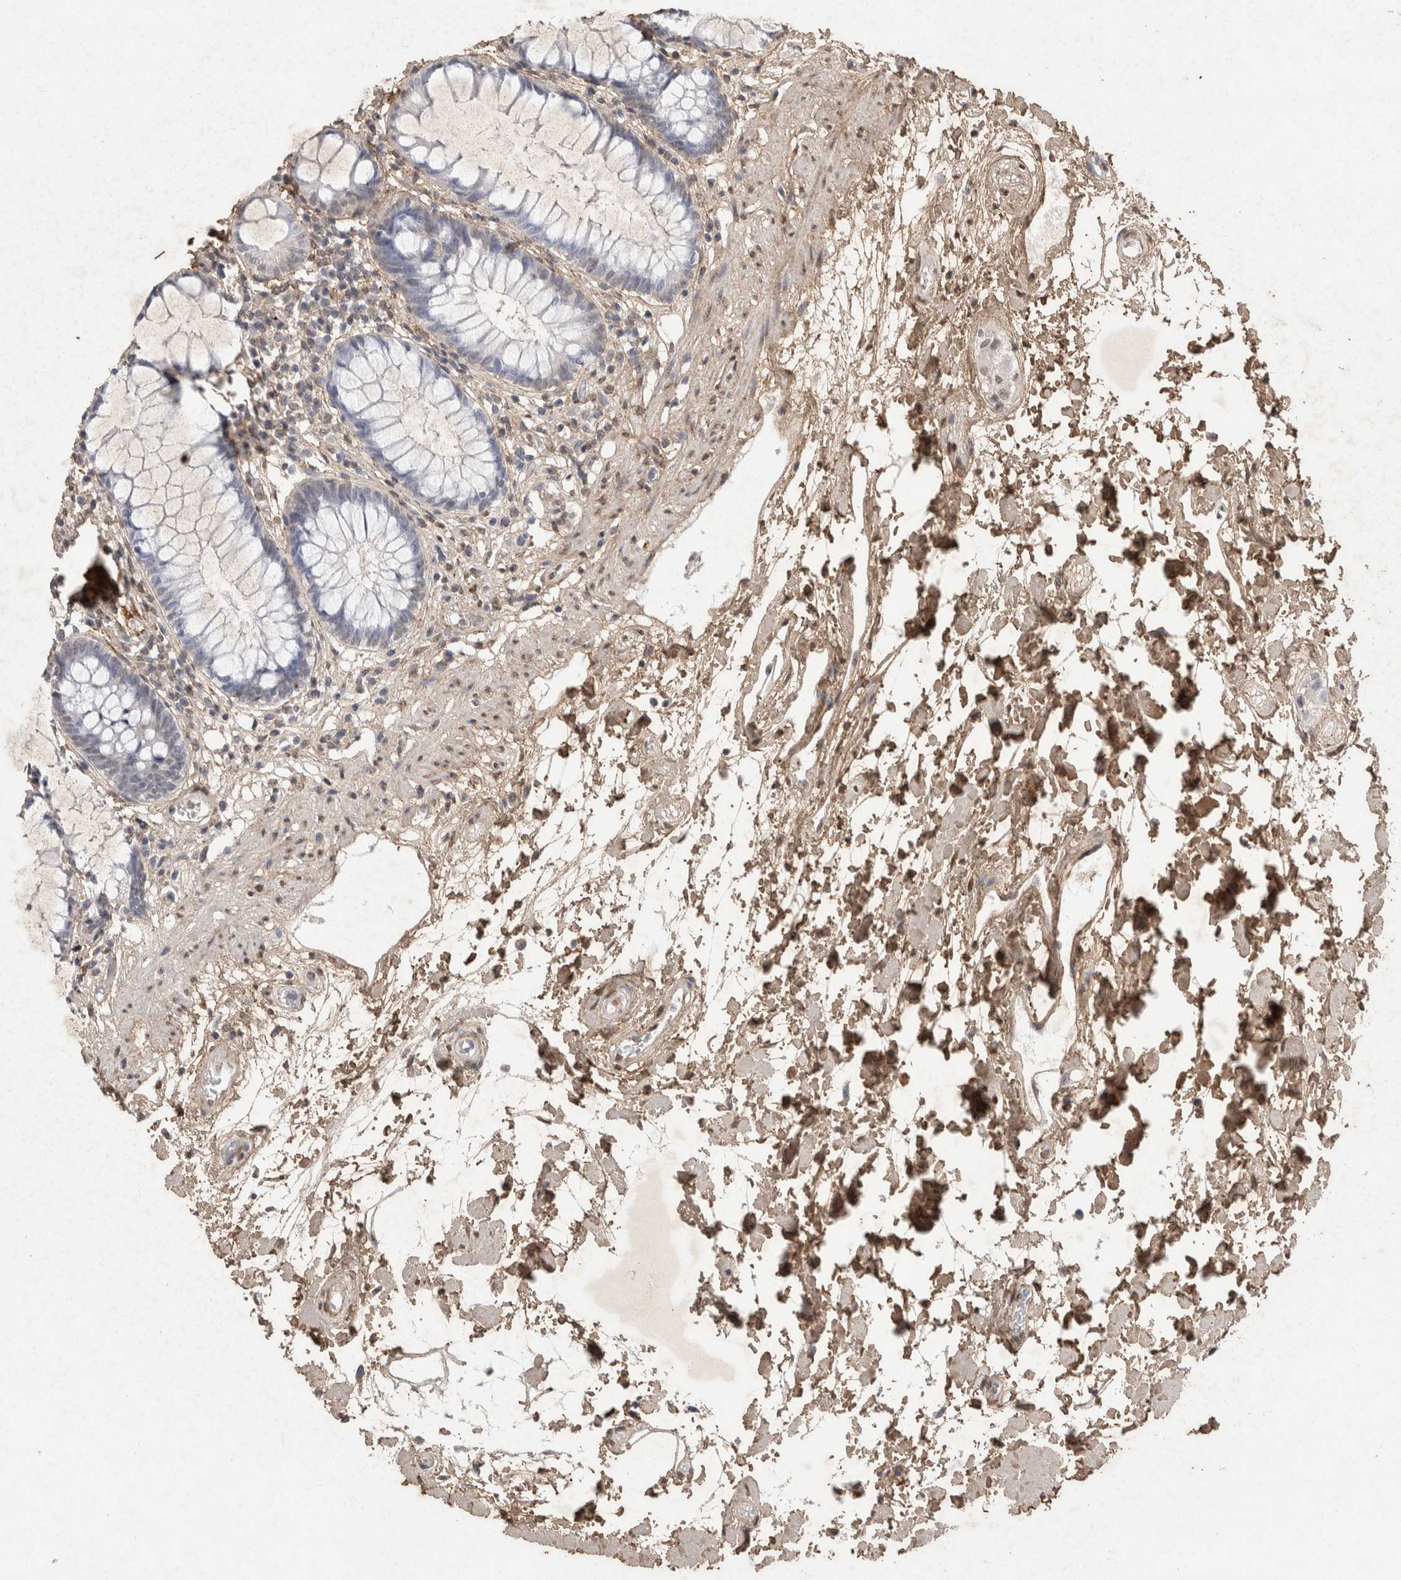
{"staining": {"intensity": "negative", "quantity": "none", "location": "none"}, "tissue": "rectum", "cell_type": "Glandular cells", "image_type": "normal", "snomed": [{"axis": "morphology", "description": "Normal tissue, NOS"}, {"axis": "topography", "description": "Rectum"}], "caption": "Immunohistochemistry (IHC) histopathology image of unremarkable rectum stained for a protein (brown), which displays no positivity in glandular cells.", "gene": "C1QTNF5", "patient": {"sex": "male", "age": 64}}